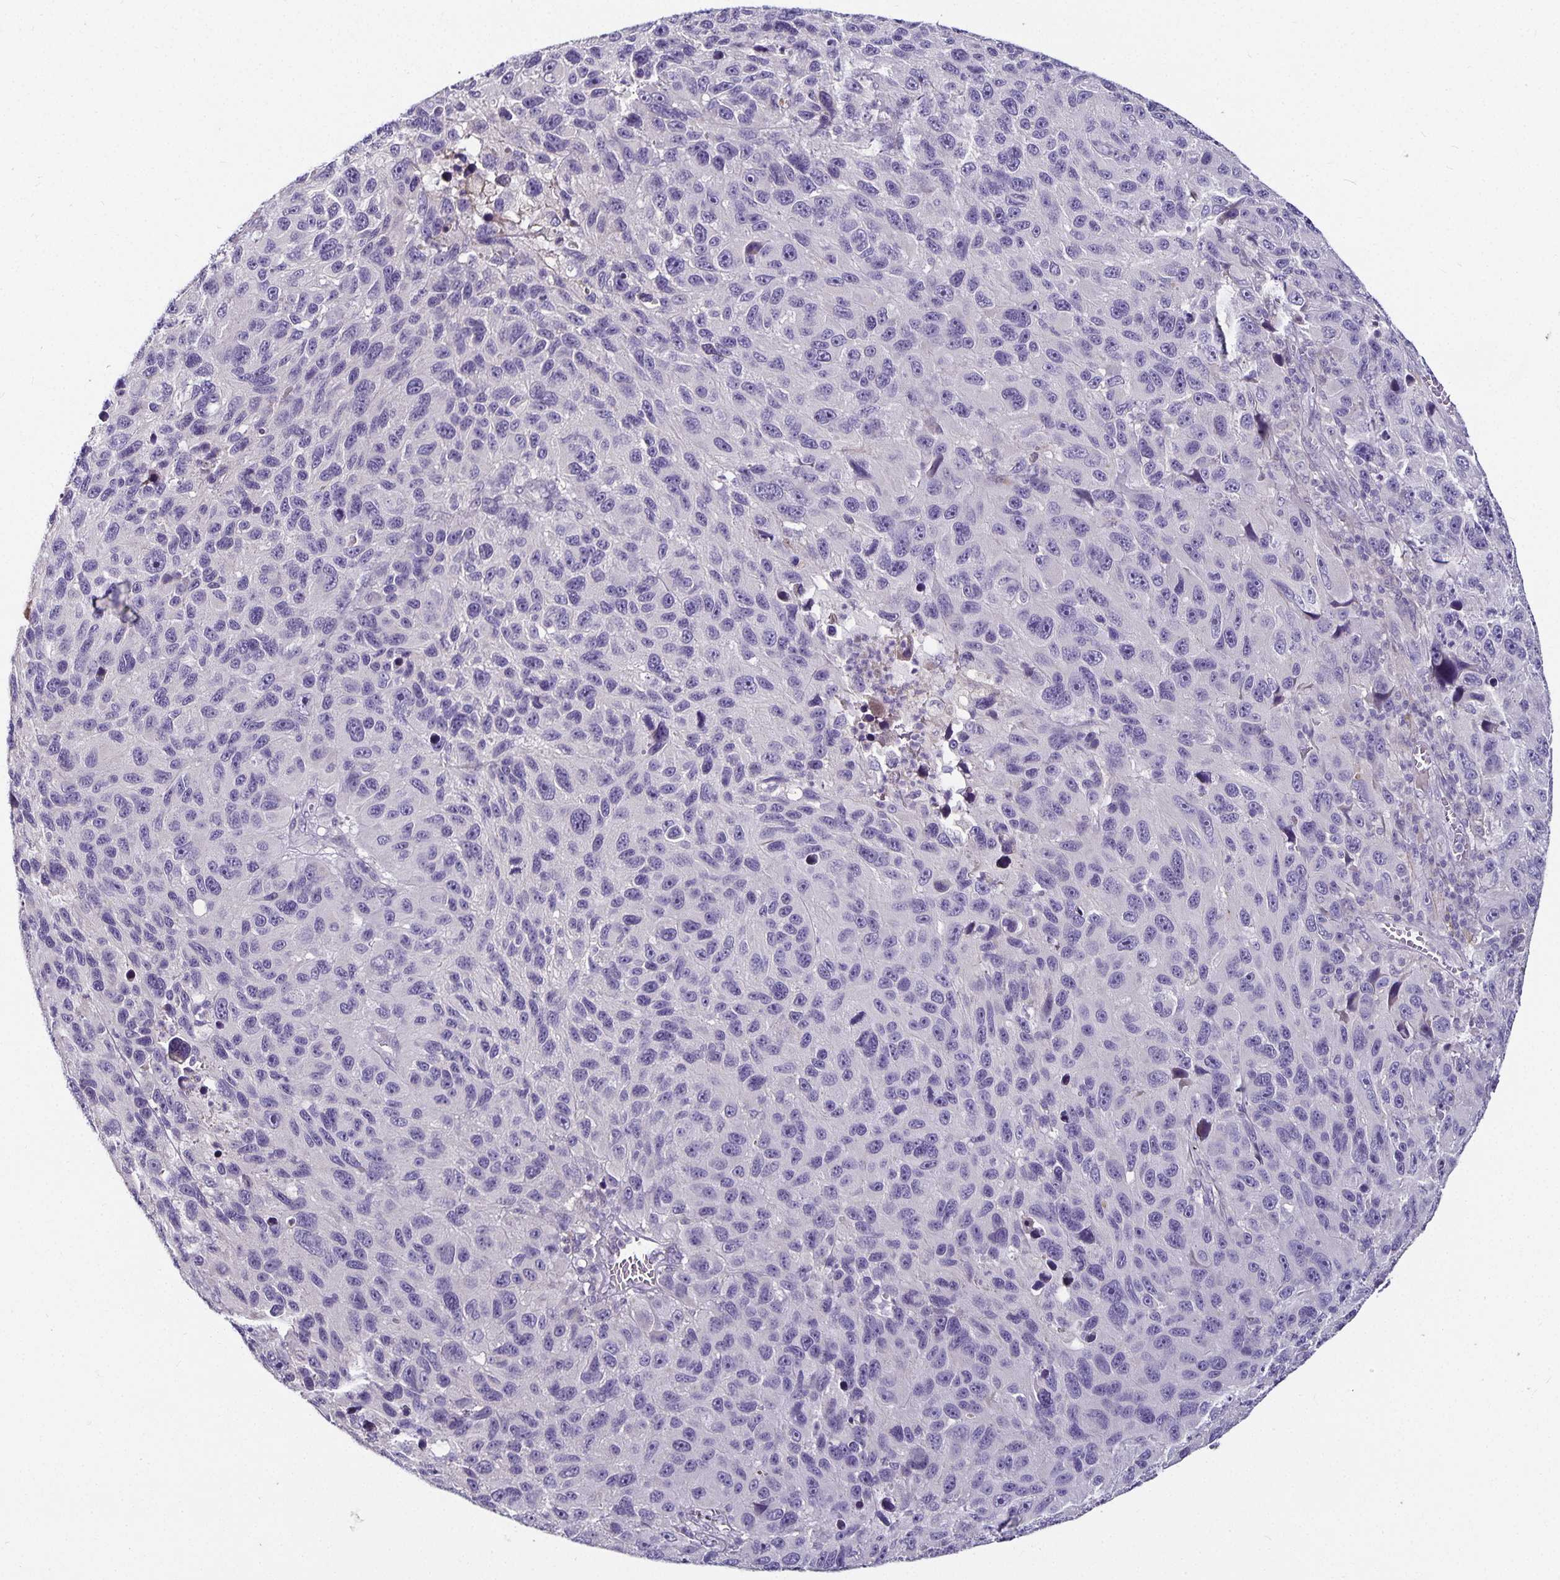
{"staining": {"intensity": "negative", "quantity": "none", "location": "none"}, "tissue": "melanoma", "cell_type": "Tumor cells", "image_type": "cancer", "snomed": [{"axis": "morphology", "description": "Malignant melanoma, NOS"}, {"axis": "topography", "description": "Skin"}], "caption": "High power microscopy image of an IHC micrograph of melanoma, revealing no significant staining in tumor cells.", "gene": "CA12", "patient": {"sex": "male", "age": 53}}